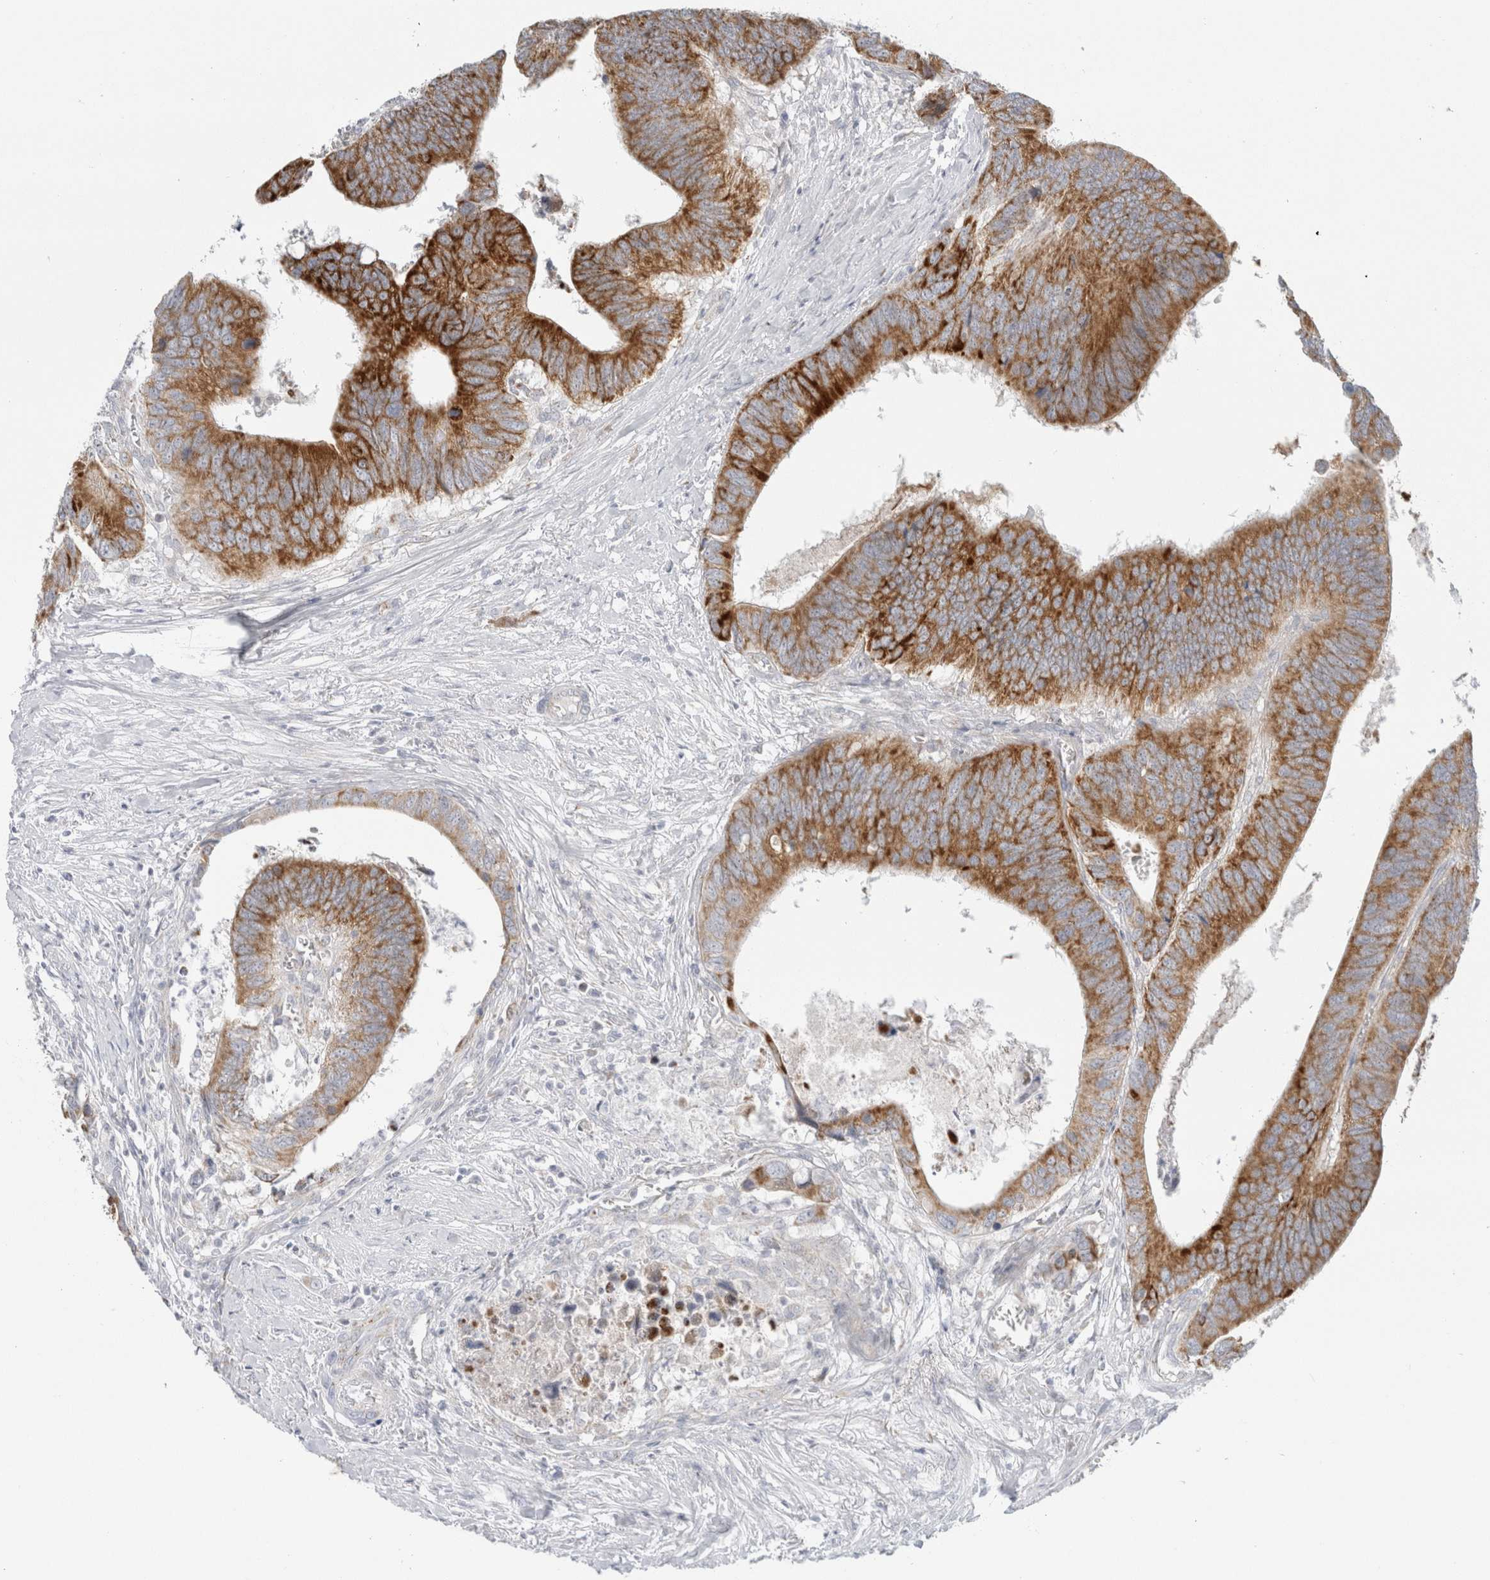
{"staining": {"intensity": "strong", "quantity": ">75%", "location": "cytoplasmic/membranous"}, "tissue": "colorectal cancer", "cell_type": "Tumor cells", "image_type": "cancer", "snomed": [{"axis": "morphology", "description": "Adenocarcinoma, NOS"}, {"axis": "topography", "description": "Colon"}], "caption": "Colorectal cancer (adenocarcinoma) tissue shows strong cytoplasmic/membranous positivity in approximately >75% of tumor cells", "gene": "FAHD1", "patient": {"sex": "male", "age": 72}}